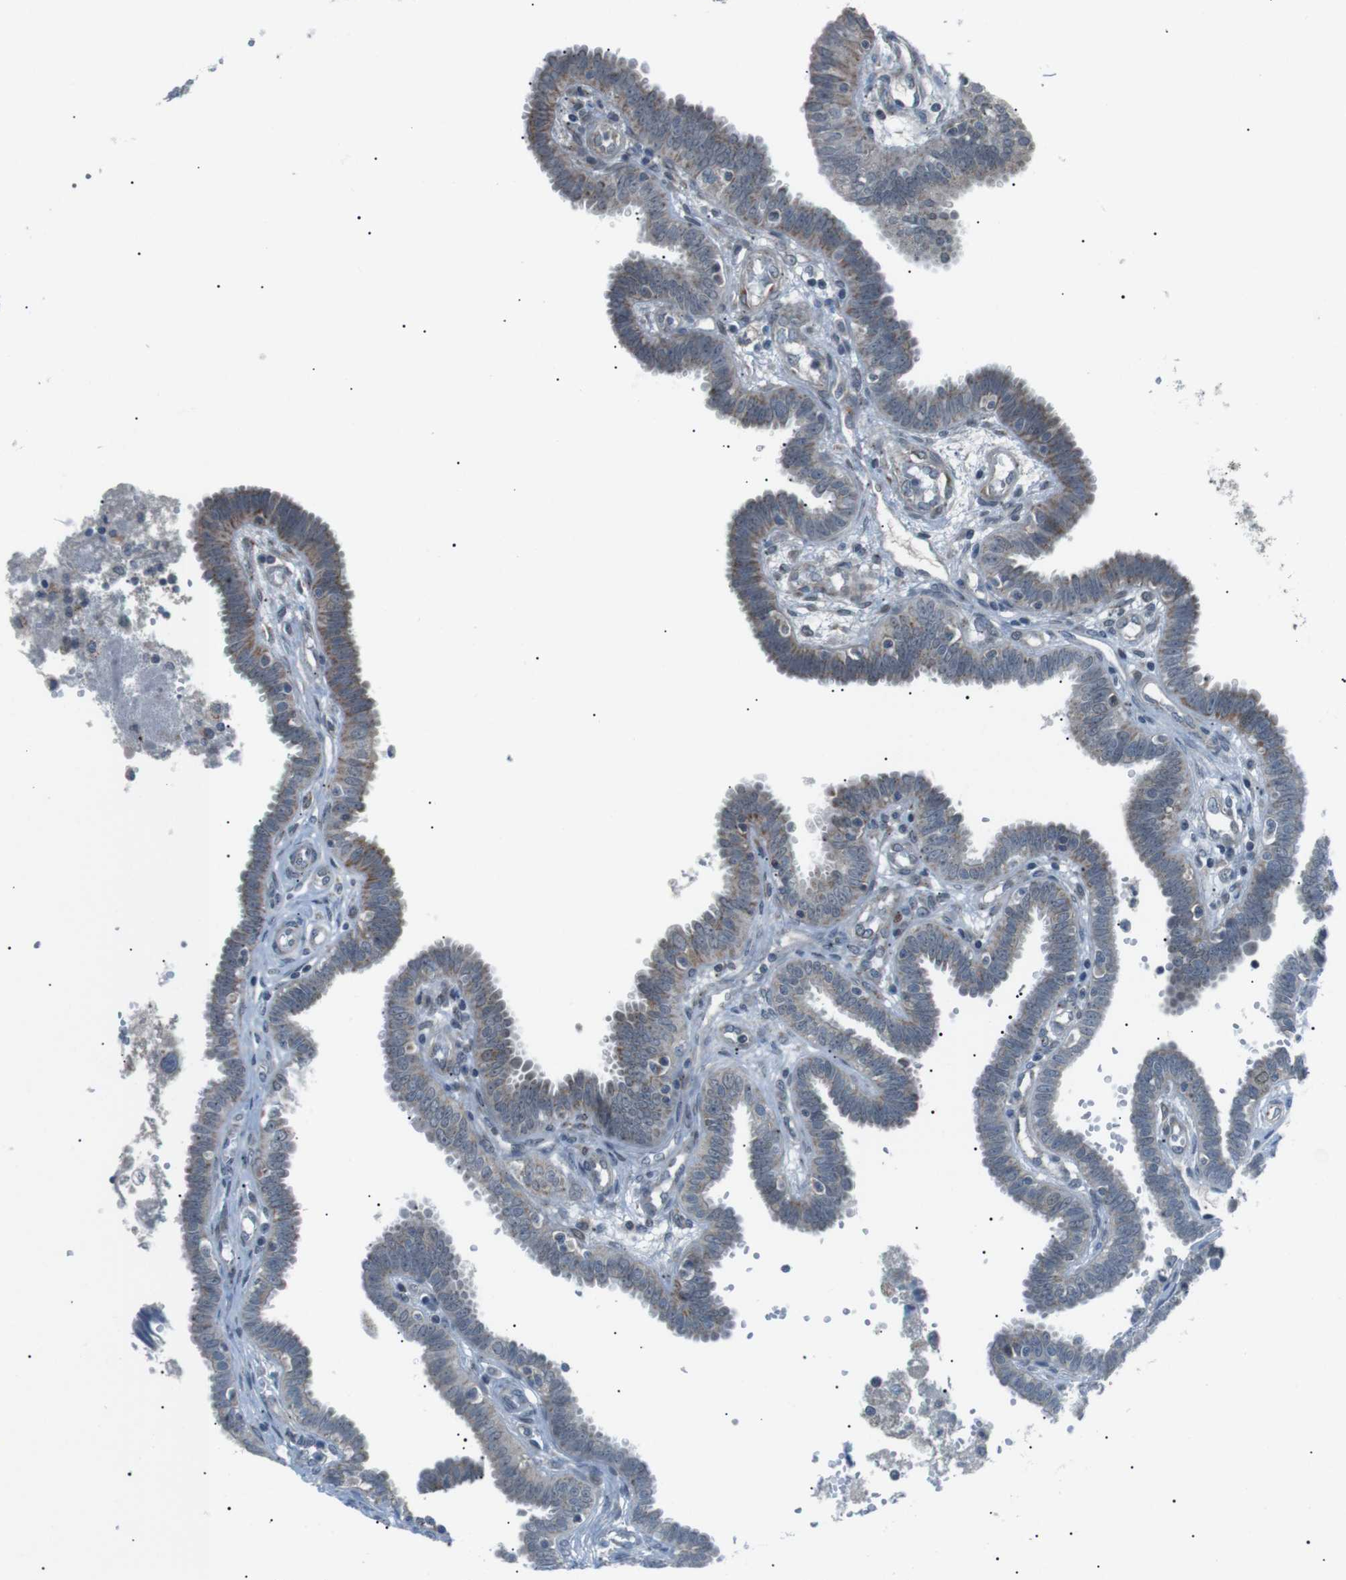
{"staining": {"intensity": "weak", "quantity": ">75%", "location": "cytoplasmic/membranous"}, "tissue": "fallopian tube", "cell_type": "Glandular cells", "image_type": "normal", "snomed": [{"axis": "morphology", "description": "Normal tissue, NOS"}, {"axis": "topography", "description": "Fallopian tube"}], "caption": "Protein analysis of normal fallopian tube reveals weak cytoplasmic/membranous staining in about >75% of glandular cells. (DAB IHC, brown staining for protein, blue staining for nuclei).", "gene": "ARID5B", "patient": {"sex": "female", "age": 32}}